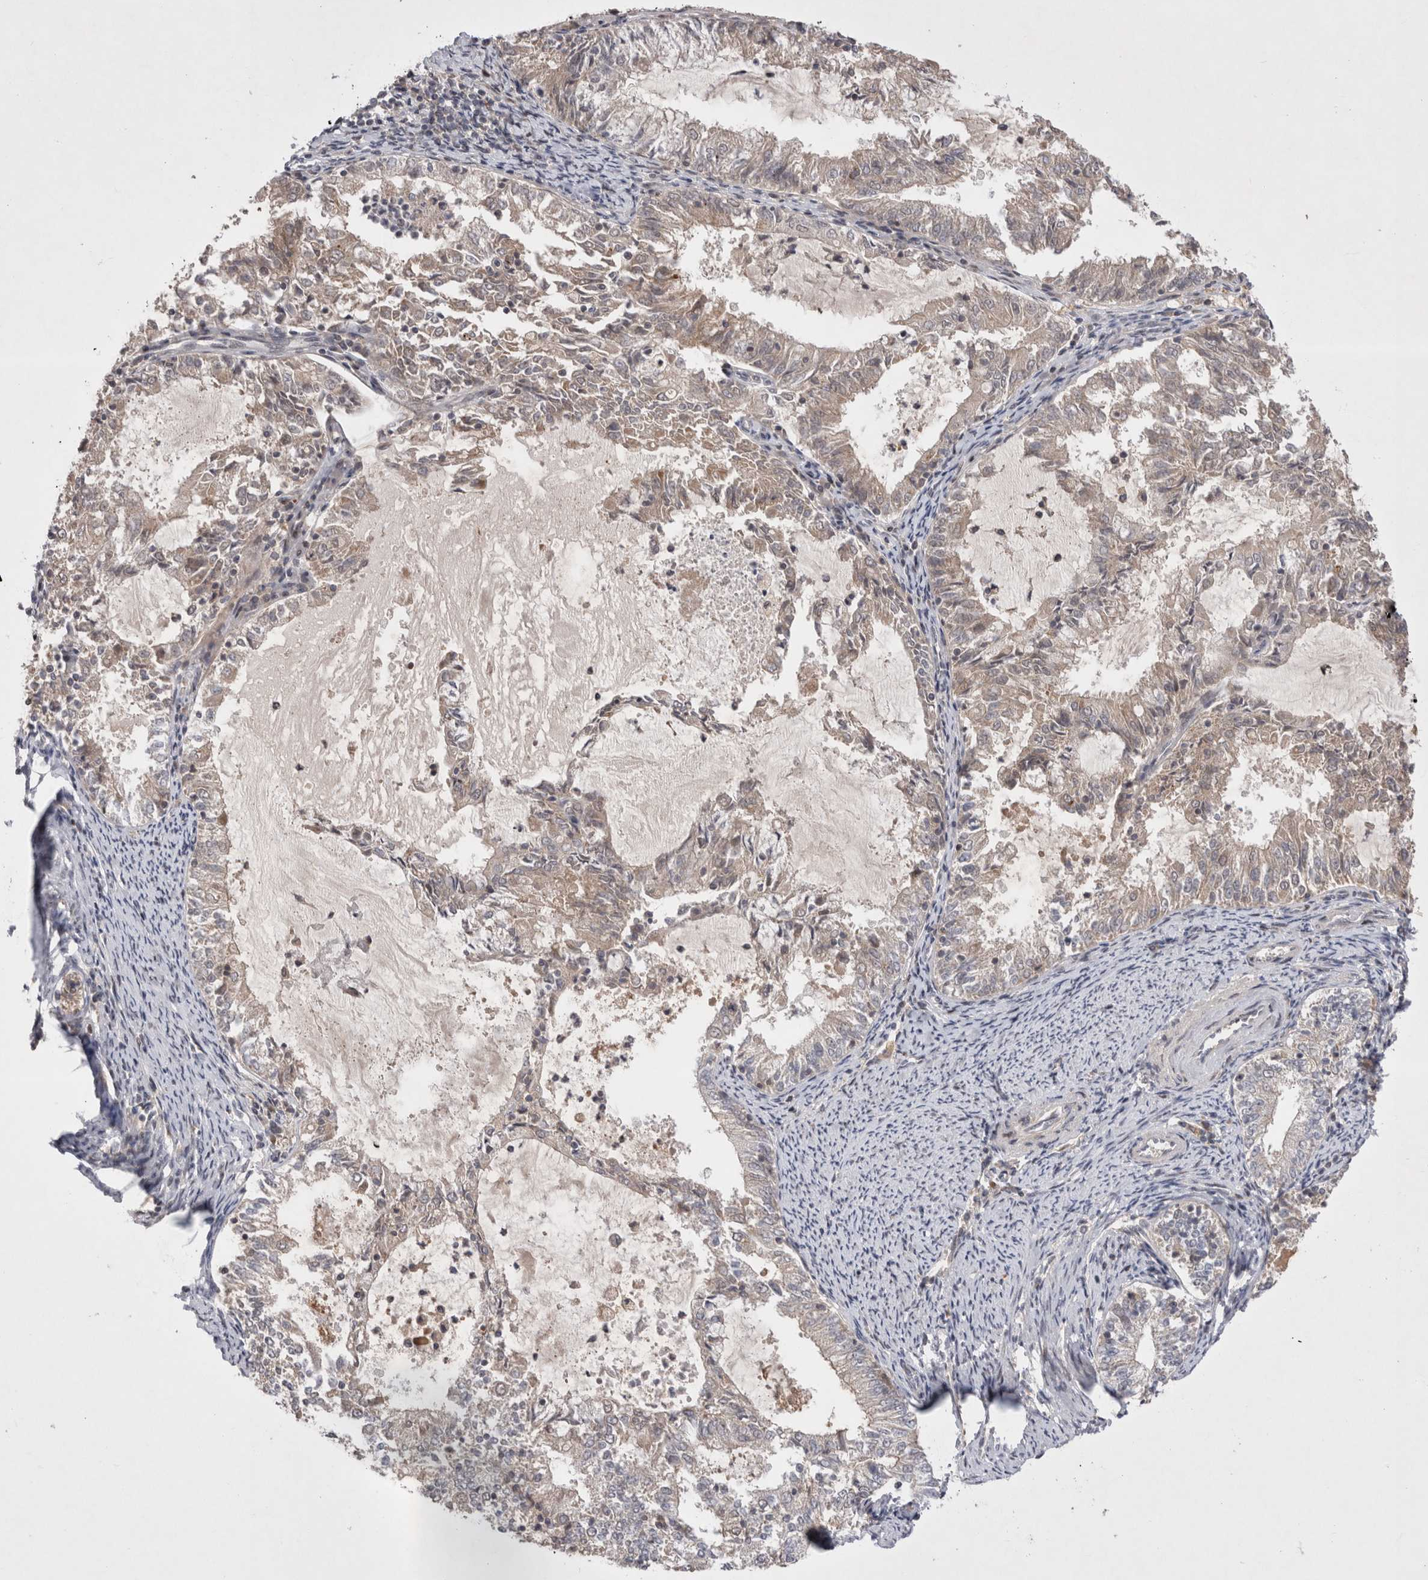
{"staining": {"intensity": "weak", "quantity": "<25%", "location": "cytoplasmic/membranous"}, "tissue": "endometrial cancer", "cell_type": "Tumor cells", "image_type": "cancer", "snomed": [{"axis": "morphology", "description": "Adenocarcinoma, NOS"}, {"axis": "topography", "description": "Endometrium"}], "caption": "Endometrial cancer (adenocarcinoma) was stained to show a protein in brown. There is no significant positivity in tumor cells. (Stains: DAB (3,3'-diaminobenzidine) immunohistochemistry with hematoxylin counter stain, Microscopy: brightfield microscopy at high magnification).", "gene": "PLEKHM1", "patient": {"sex": "female", "age": 57}}